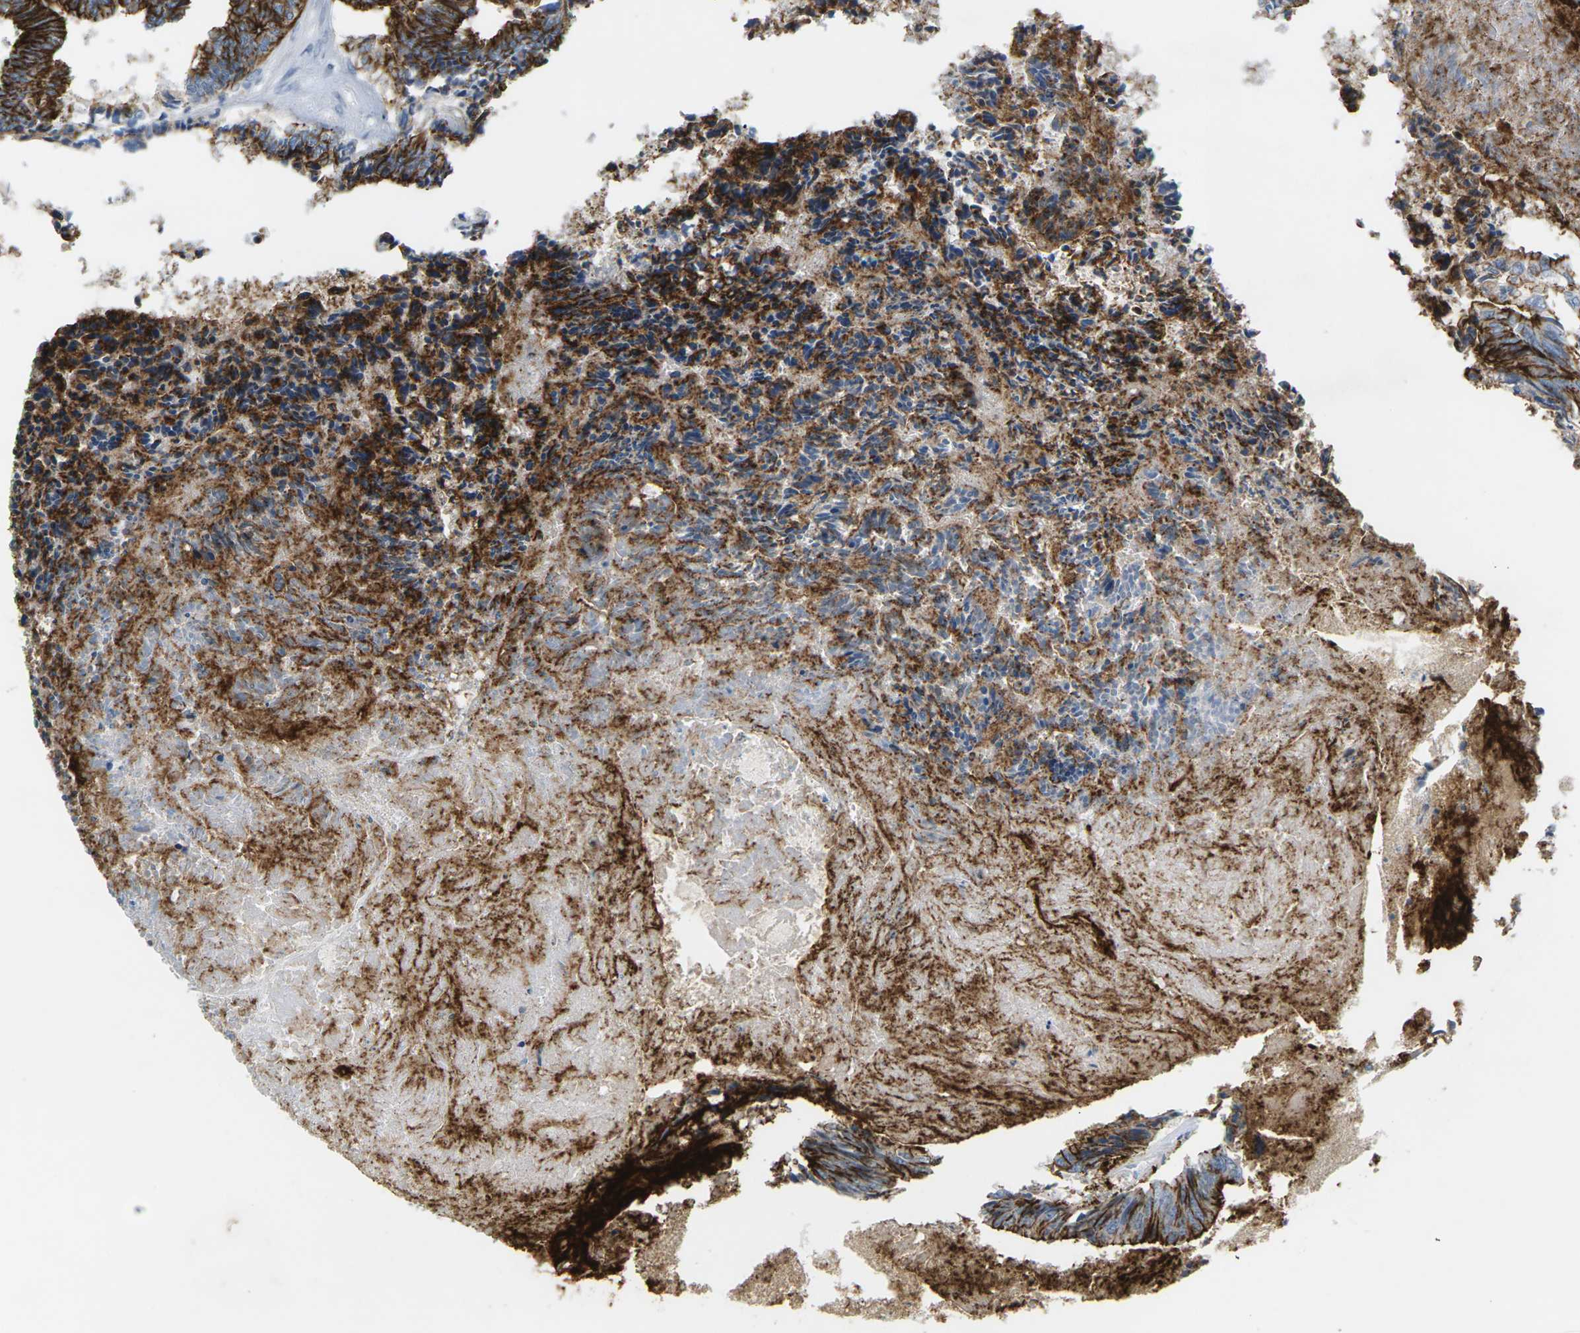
{"staining": {"intensity": "strong", "quantity": ">75%", "location": "cytoplasmic/membranous"}, "tissue": "colorectal cancer", "cell_type": "Tumor cells", "image_type": "cancer", "snomed": [{"axis": "morphology", "description": "Adenocarcinoma, NOS"}, {"axis": "topography", "description": "Rectum"}], "caption": "Colorectal adenocarcinoma stained with a brown dye demonstrates strong cytoplasmic/membranous positive expression in approximately >75% of tumor cells.", "gene": "CLDN3", "patient": {"sex": "male", "age": 63}}